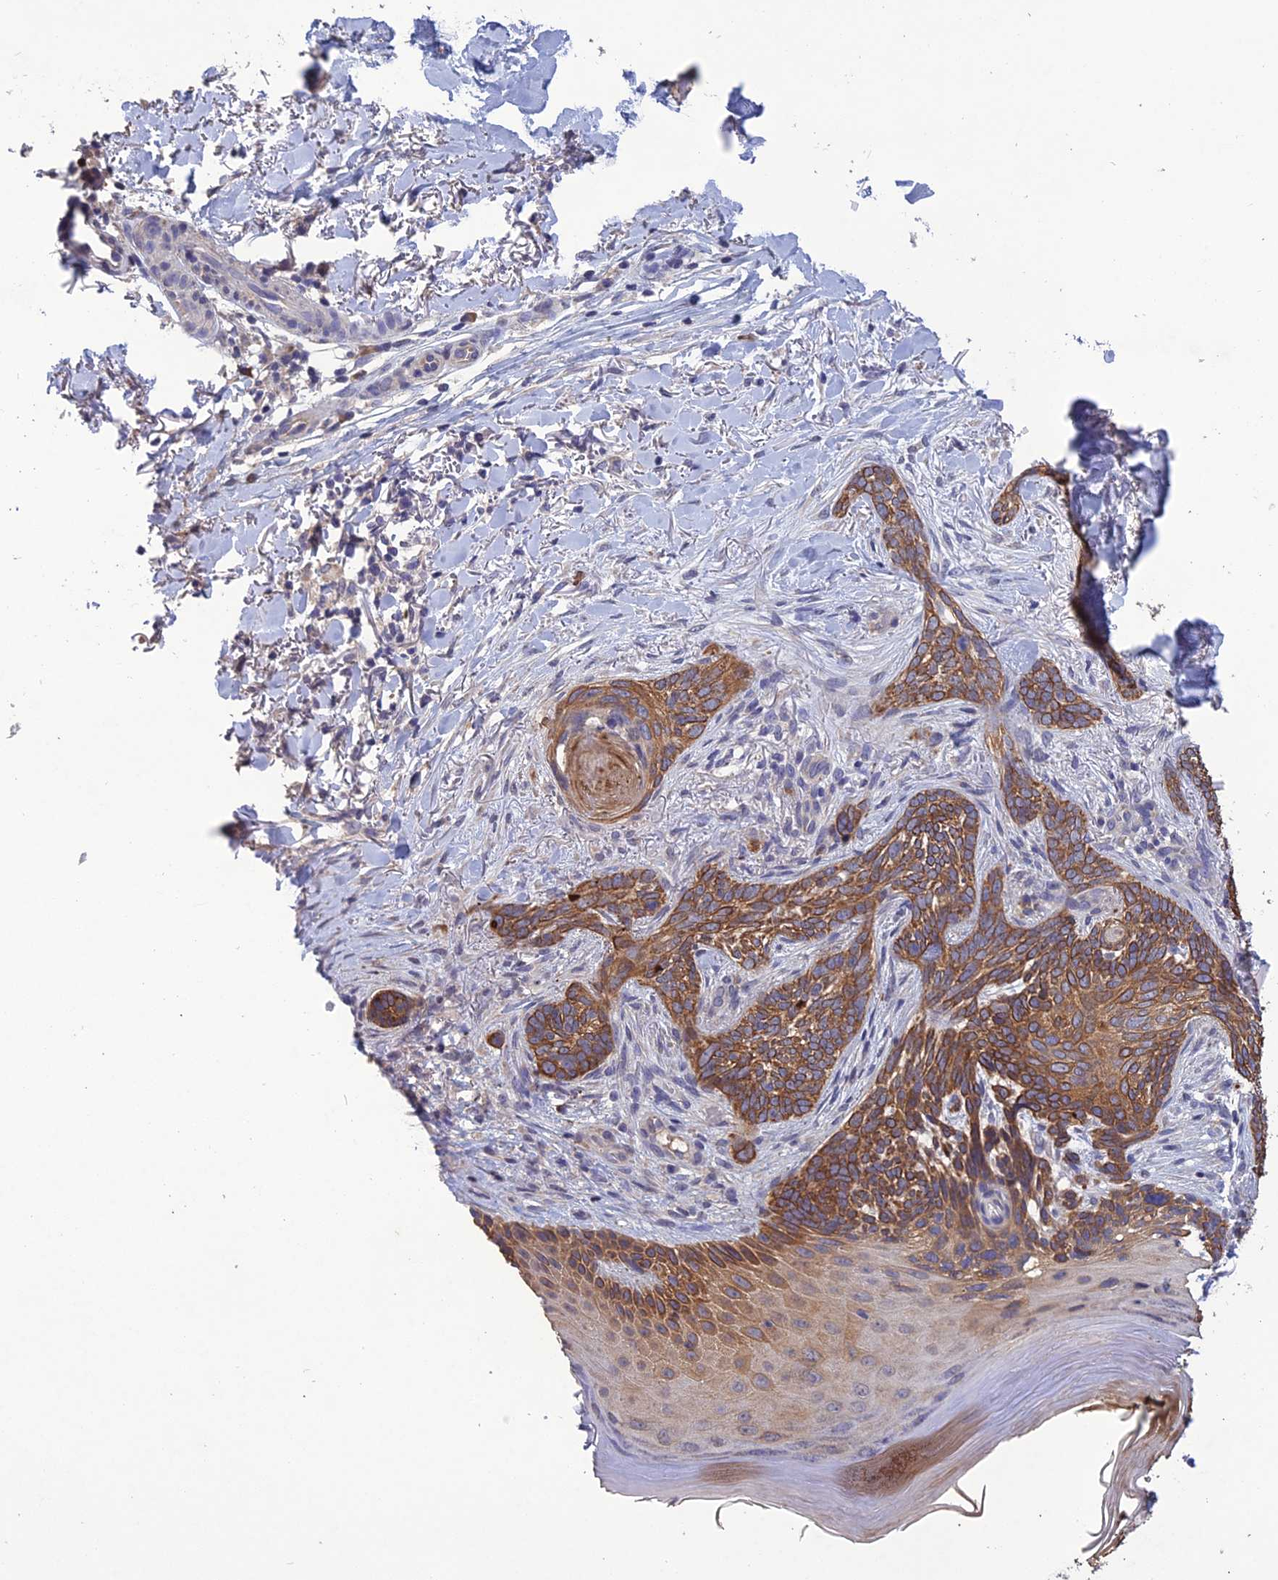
{"staining": {"intensity": "moderate", "quantity": ">75%", "location": "cytoplasmic/membranous"}, "tissue": "skin cancer", "cell_type": "Tumor cells", "image_type": "cancer", "snomed": [{"axis": "morphology", "description": "Normal tissue, NOS"}, {"axis": "morphology", "description": "Basal cell carcinoma"}, {"axis": "topography", "description": "Skin"}], "caption": "Brown immunohistochemical staining in skin basal cell carcinoma reveals moderate cytoplasmic/membranous expression in approximately >75% of tumor cells.", "gene": "SLC39A13", "patient": {"sex": "female", "age": 67}}